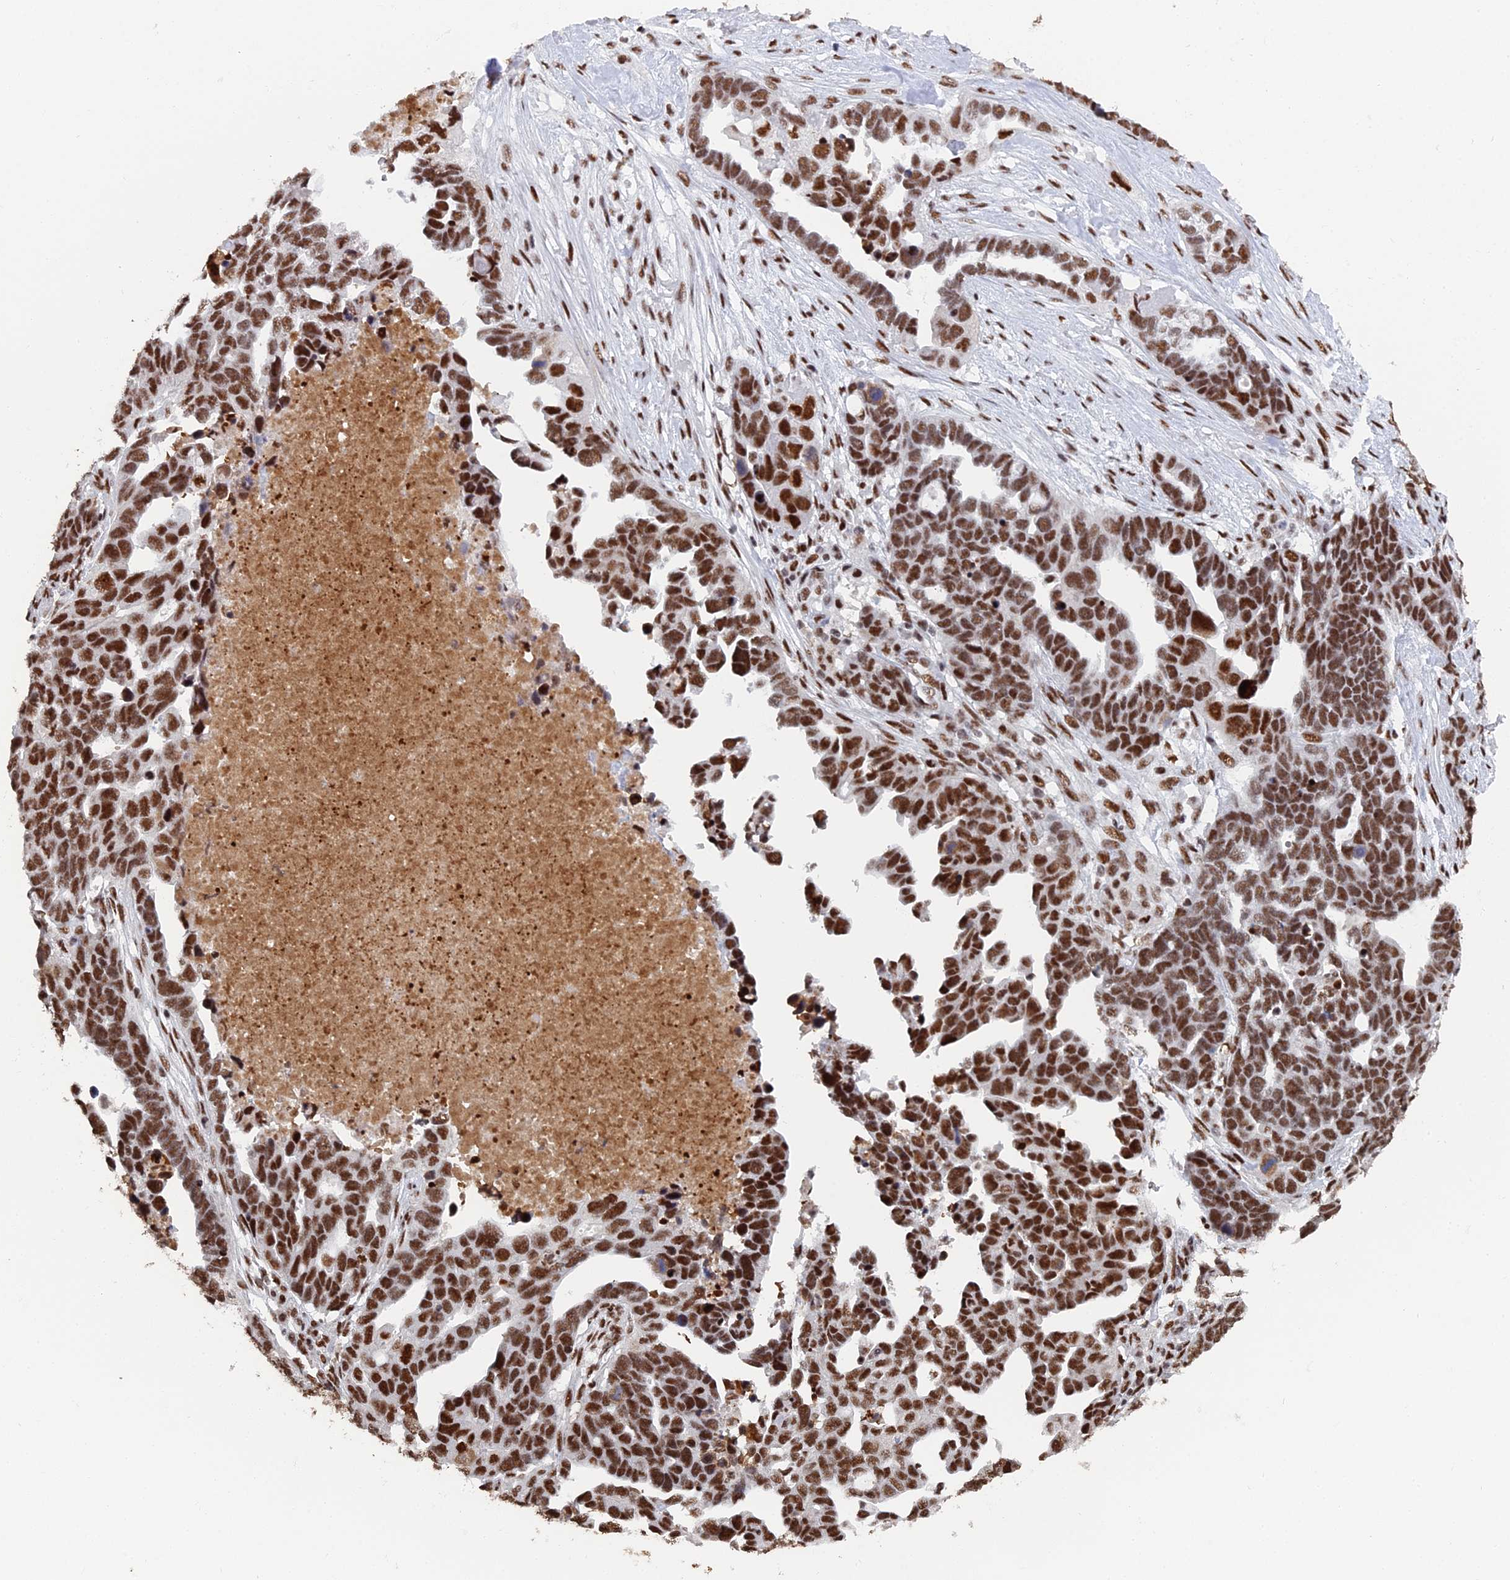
{"staining": {"intensity": "strong", "quantity": ">75%", "location": "nuclear"}, "tissue": "ovarian cancer", "cell_type": "Tumor cells", "image_type": "cancer", "snomed": [{"axis": "morphology", "description": "Cystadenocarcinoma, serous, NOS"}, {"axis": "topography", "description": "Ovary"}], "caption": "This photomicrograph shows immunohistochemistry (IHC) staining of human ovarian serous cystadenocarcinoma, with high strong nuclear expression in about >75% of tumor cells.", "gene": "SF3B3", "patient": {"sex": "female", "age": 54}}